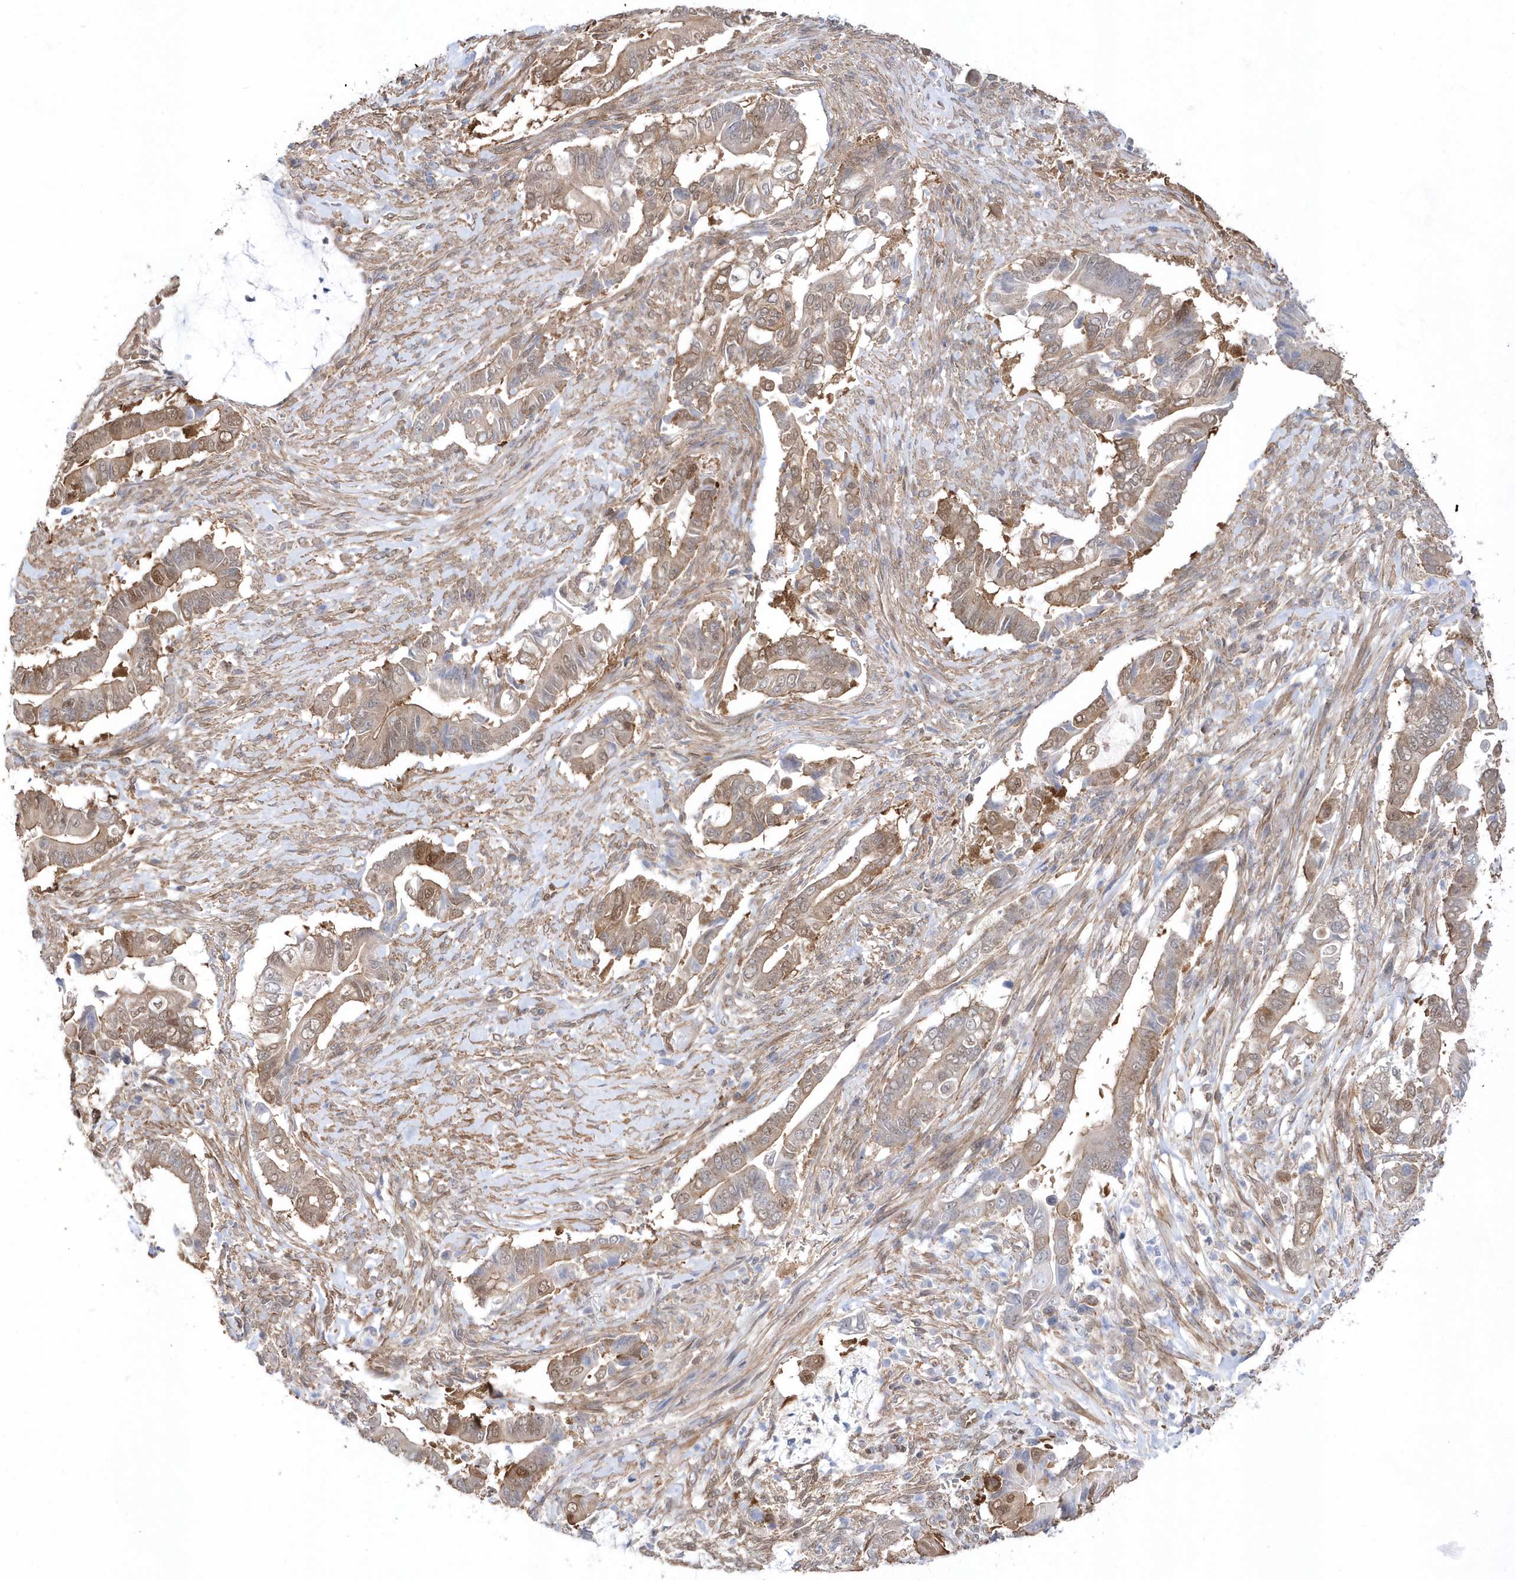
{"staining": {"intensity": "weak", "quantity": ">75%", "location": "cytoplasmic/membranous,nuclear"}, "tissue": "pancreatic cancer", "cell_type": "Tumor cells", "image_type": "cancer", "snomed": [{"axis": "morphology", "description": "Adenocarcinoma, NOS"}, {"axis": "topography", "description": "Pancreas"}], "caption": "Pancreatic cancer (adenocarcinoma) stained with a protein marker exhibits weak staining in tumor cells.", "gene": "BDH2", "patient": {"sex": "male", "age": 68}}